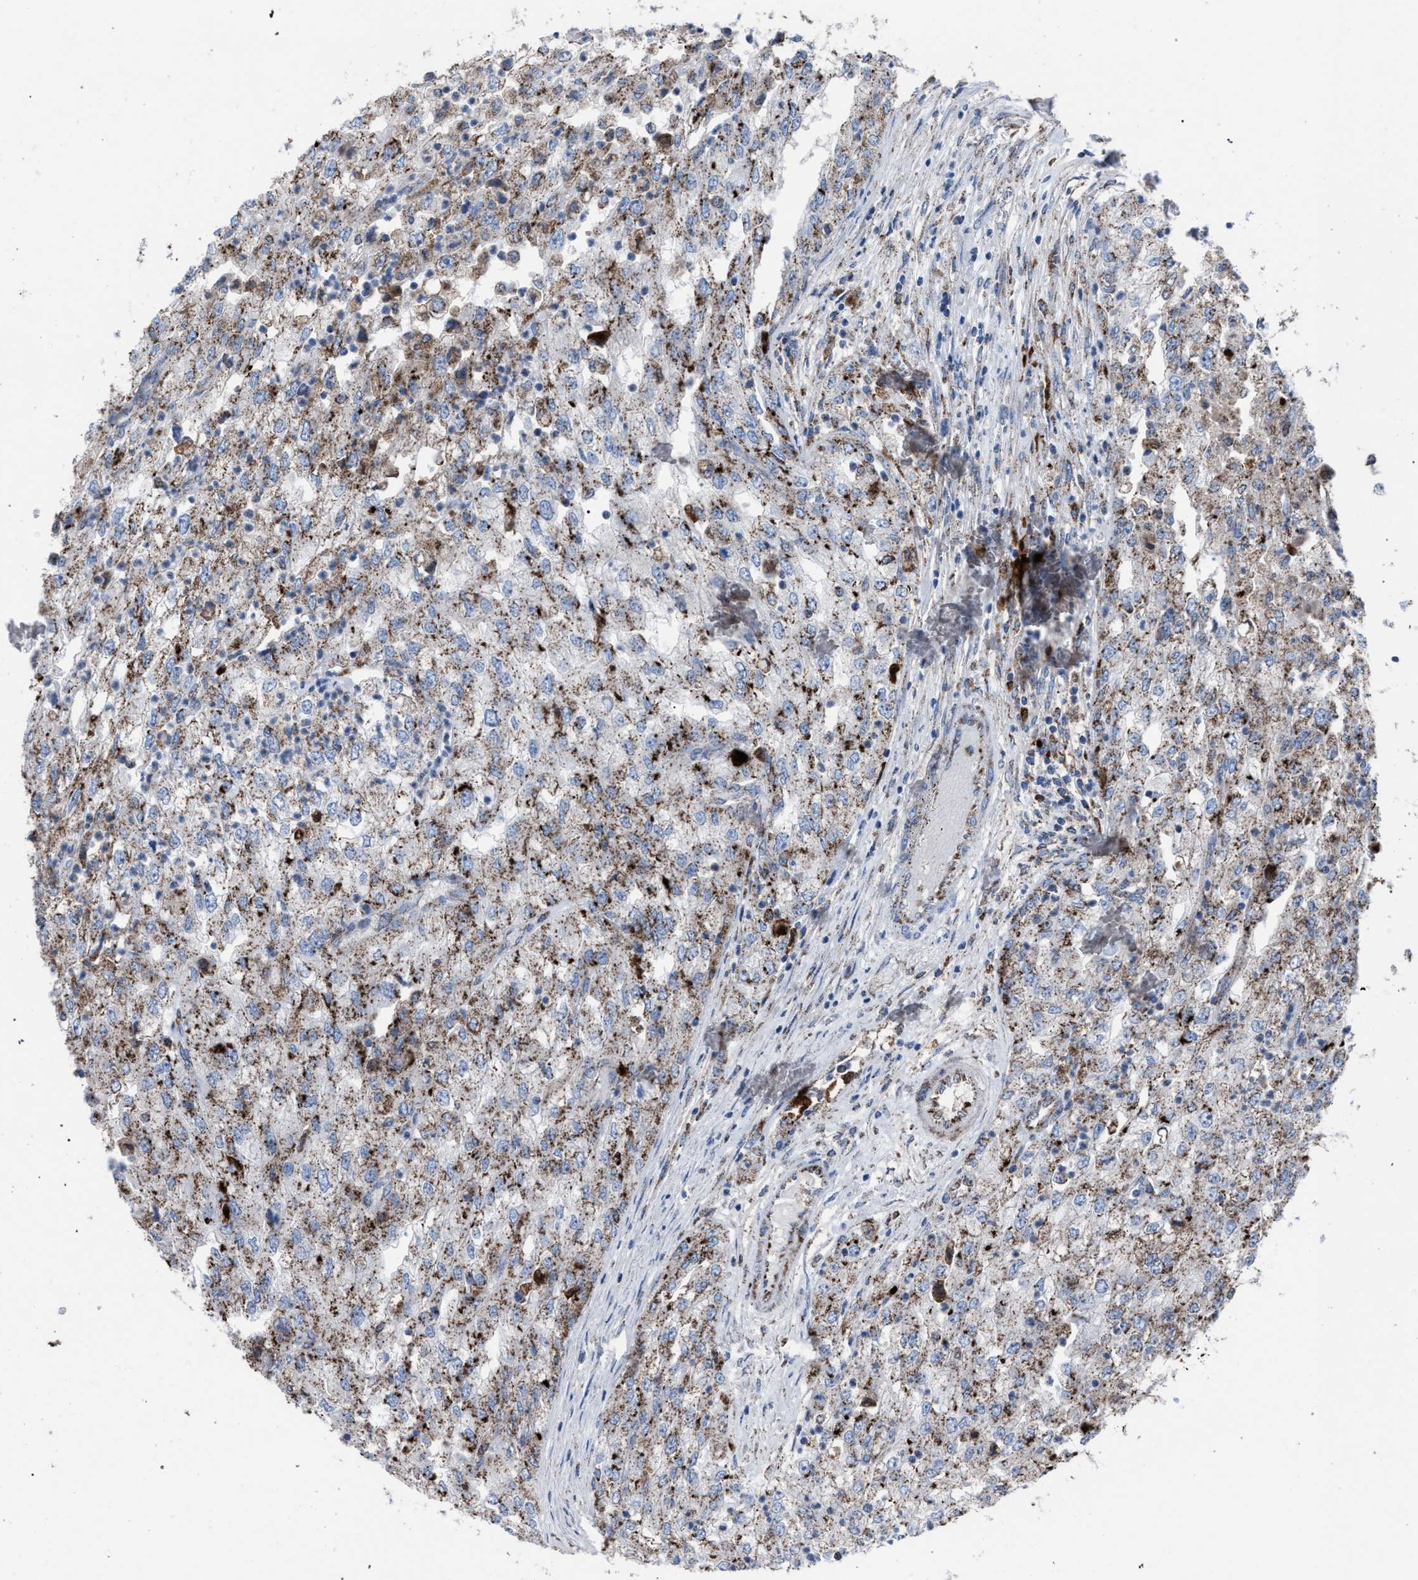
{"staining": {"intensity": "weak", "quantity": ">75%", "location": "cytoplasmic/membranous"}, "tissue": "renal cancer", "cell_type": "Tumor cells", "image_type": "cancer", "snomed": [{"axis": "morphology", "description": "Adenocarcinoma, NOS"}, {"axis": "topography", "description": "Kidney"}], "caption": "A high-resolution photomicrograph shows immunohistochemistry staining of renal cancer, which shows weak cytoplasmic/membranous expression in approximately >75% of tumor cells.", "gene": "HSD17B4", "patient": {"sex": "female", "age": 54}}